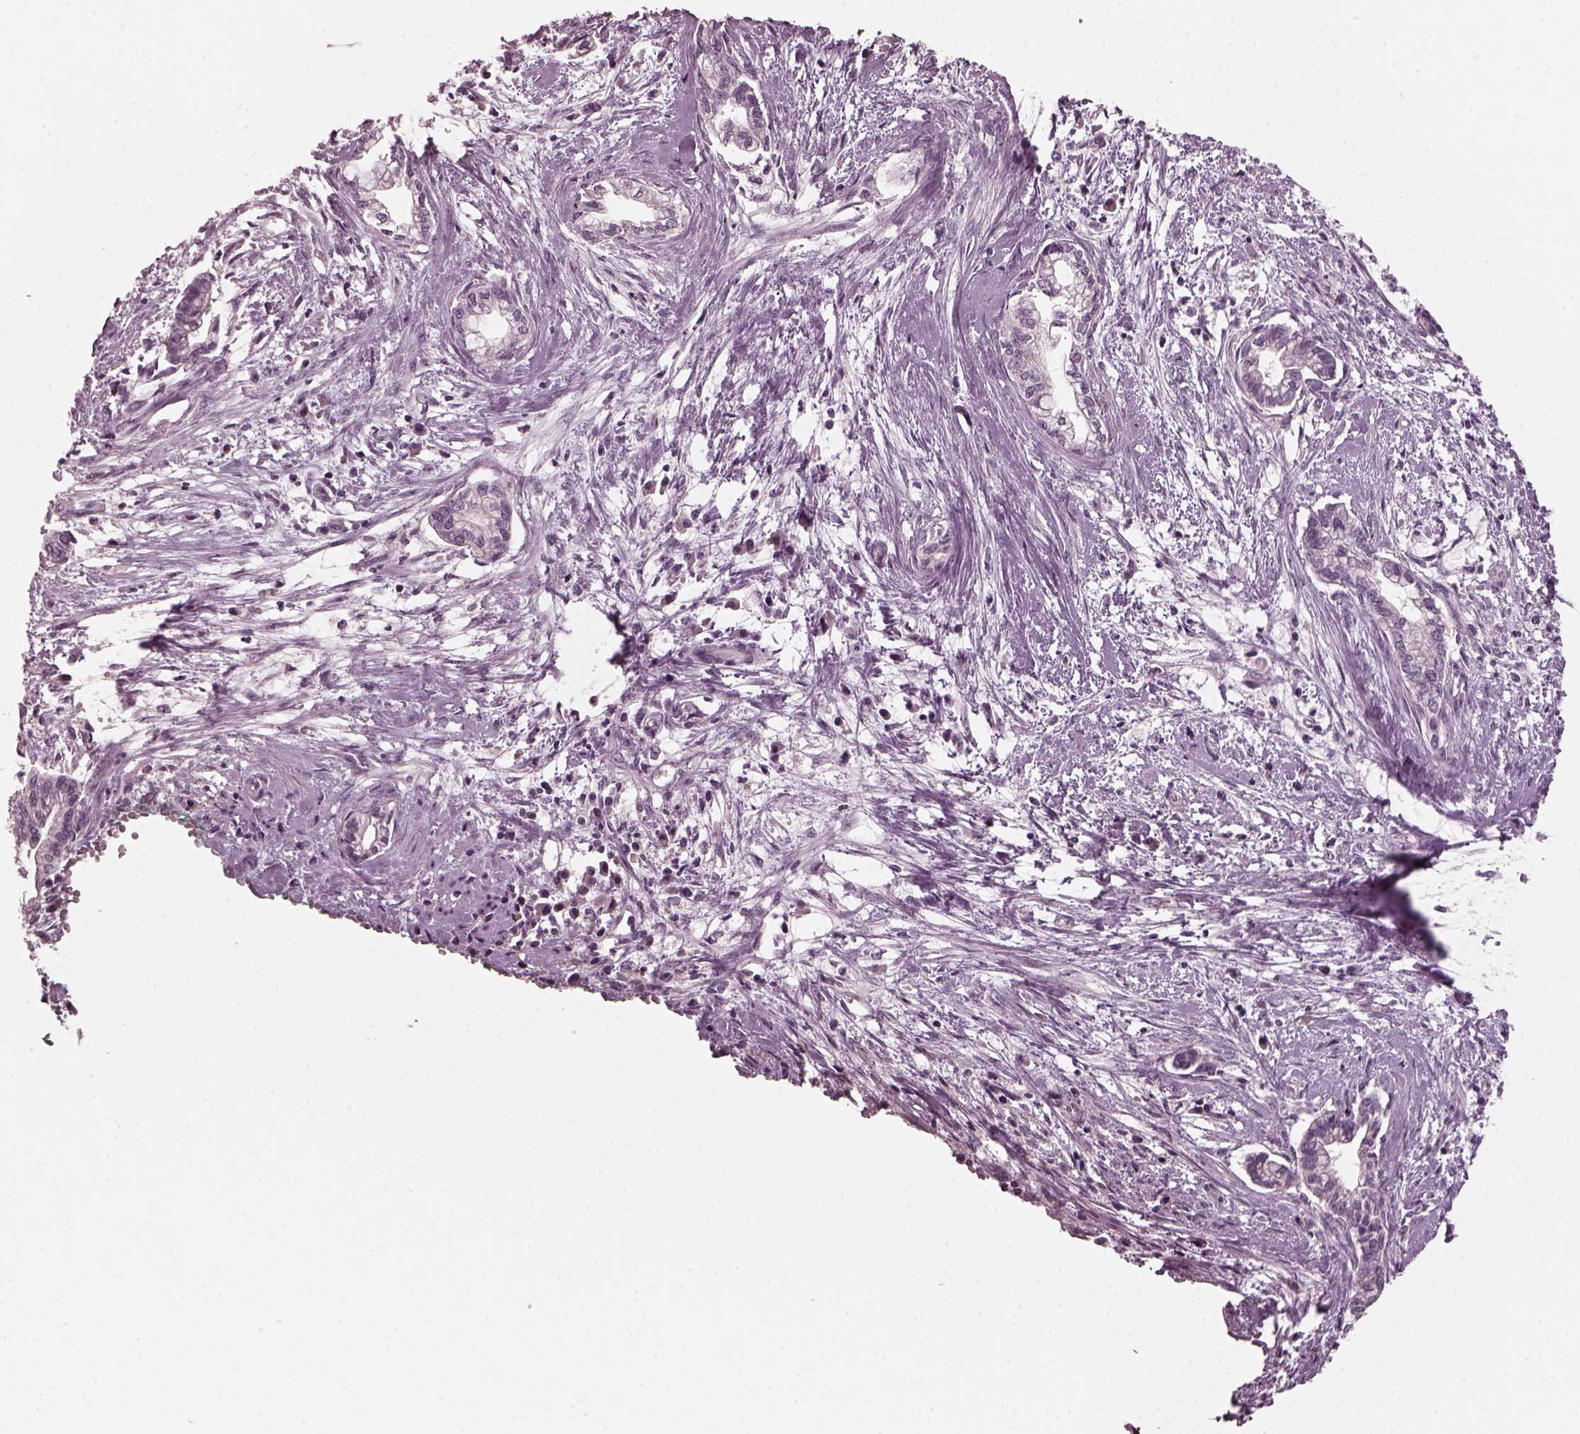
{"staining": {"intensity": "negative", "quantity": "none", "location": "none"}, "tissue": "cervical cancer", "cell_type": "Tumor cells", "image_type": "cancer", "snomed": [{"axis": "morphology", "description": "Adenocarcinoma, NOS"}, {"axis": "topography", "description": "Cervix"}], "caption": "High magnification brightfield microscopy of adenocarcinoma (cervical) stained with DAB (brown) and counterstained with hematoxylin (blue): tumor cells show no significant positivity.", "gene": "RCVRN", "patient": {"sex": "female", "age": 62}}